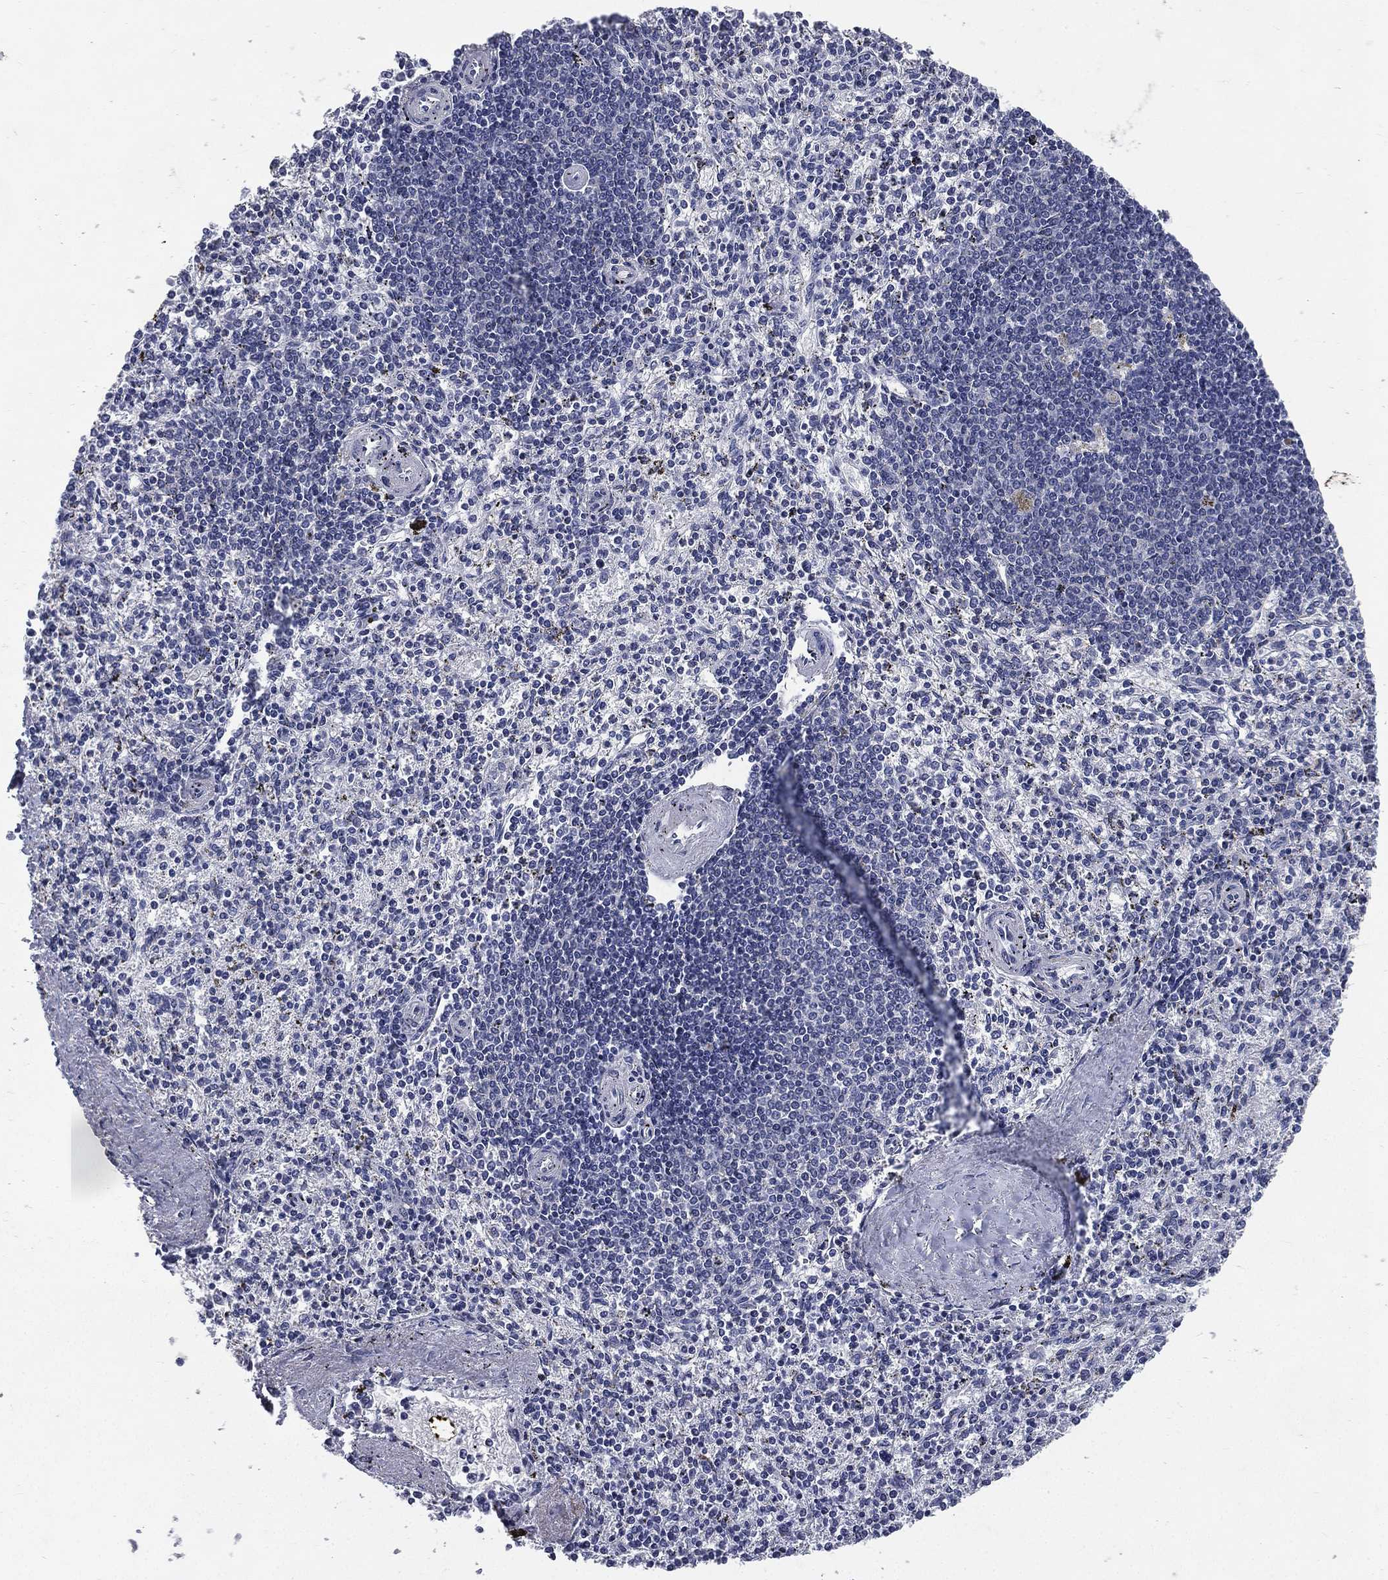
{"staining": {"intensity": "negative", "quantity": "none", "location": "none"}, "tissue": "spleen", "cell_type": "Cells in red pulp", "image_type": "normal", "snomed": [{"axis": "morphology", "description": "Normal tissue, NOS"}, {"axis": "topography", "description": "Spleen"}], "caption": "Micrograph shows no significant protein positivity in cells in red pulp of normal spleen.", "gene": "IFT27", "patient": {"sex": "female", "age": 37}}